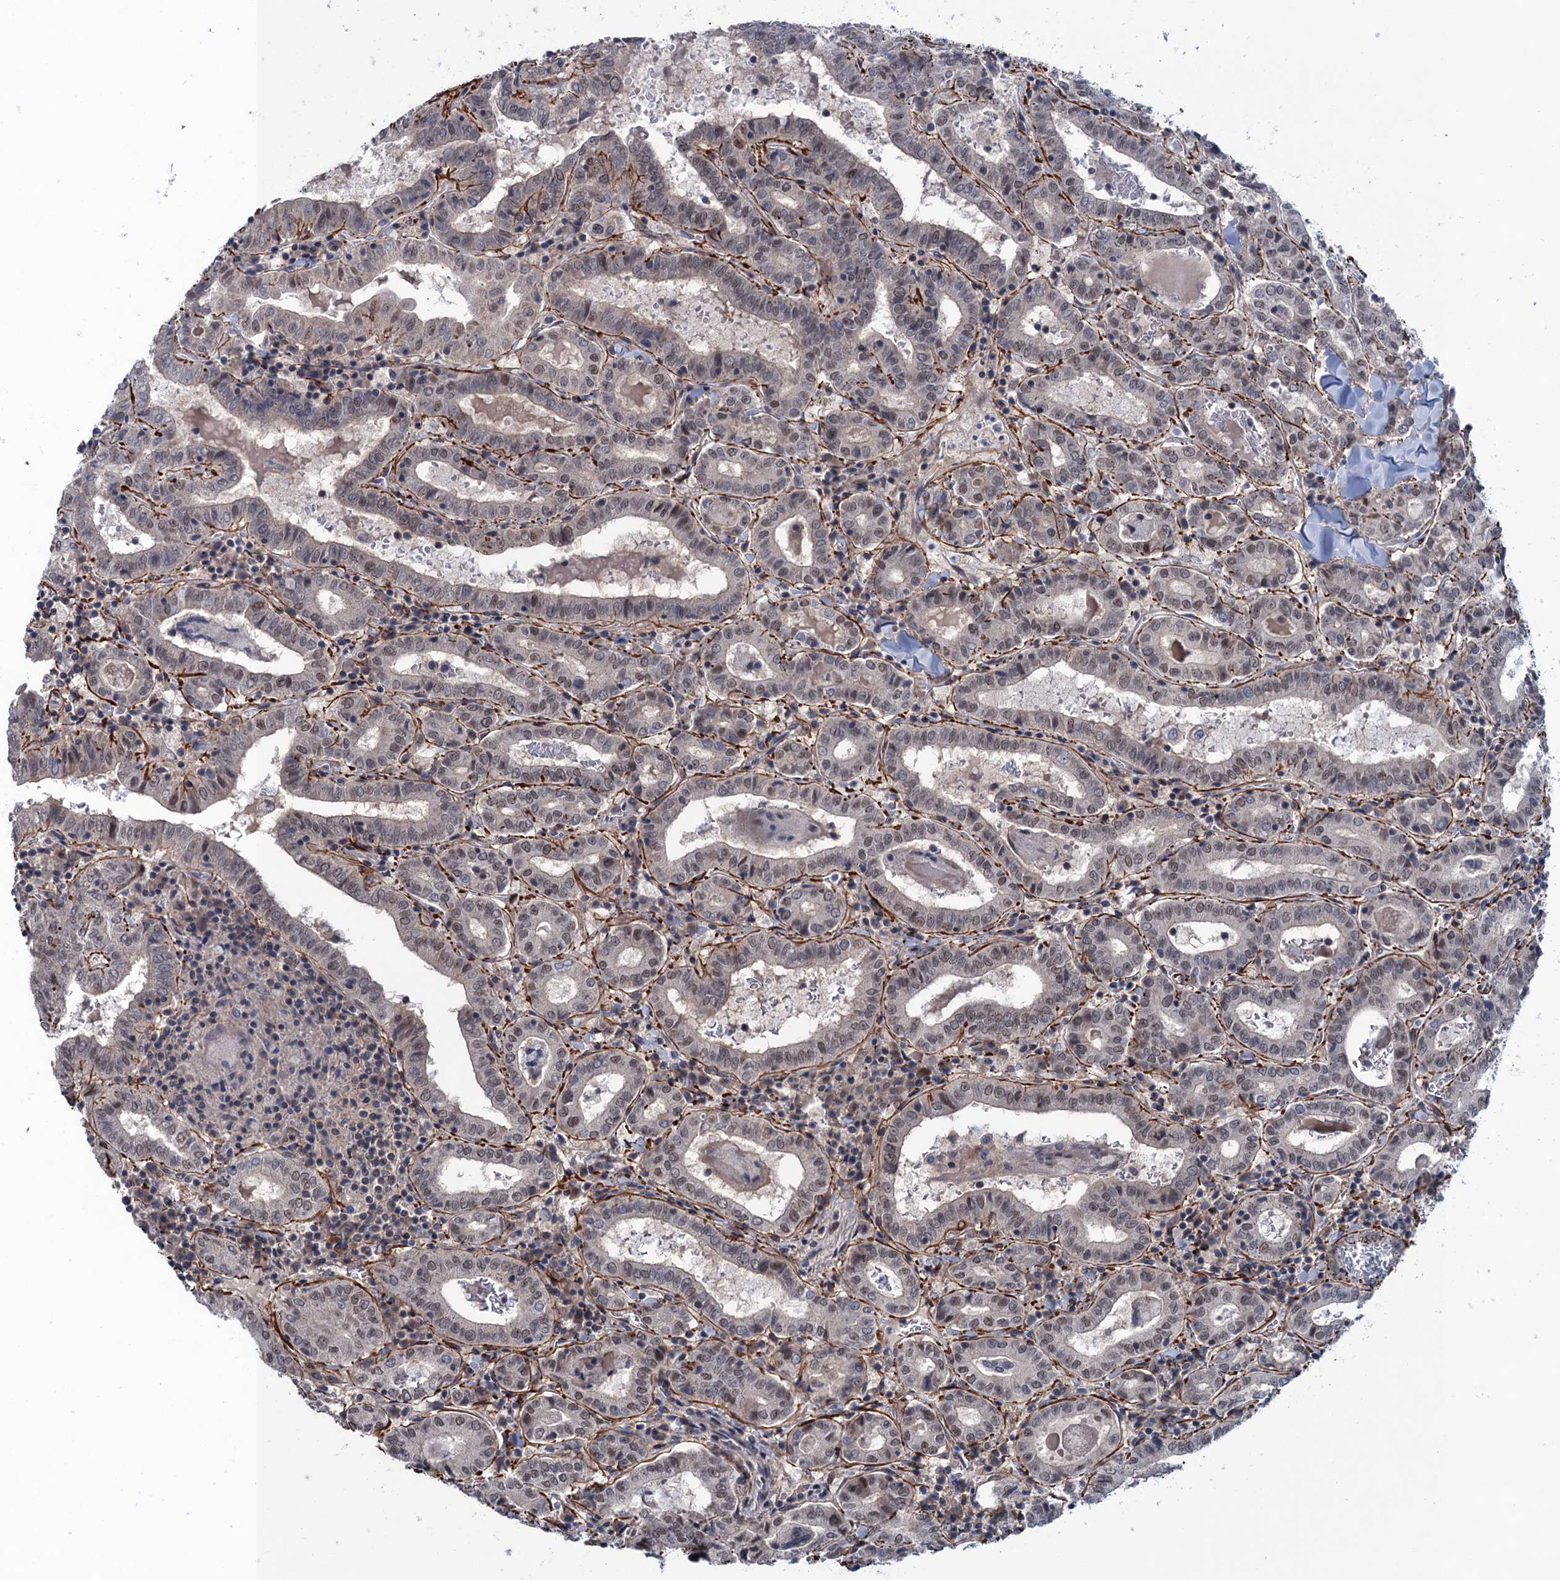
{"staining": {"intensity": "weak", "quantity": ">75%", "location": "nuclear"}, "tissue": "thyroid cancer", "cell_type": "Tumor cells", "image_type": "cancer", "snomed": [{"axis": "morphology", "description": "Papillary adenocarcinoma, NOS"}, {"axis": "topography", "description": "Thyroid gland"}], "caption": "This is an image of IHC staining of papillary adenocarcinoma (thyroid), which shows weak expression in the nuclear of tumor cells.", "gene": "SAE1", "patient": {"sex": "female", "age": 72}}